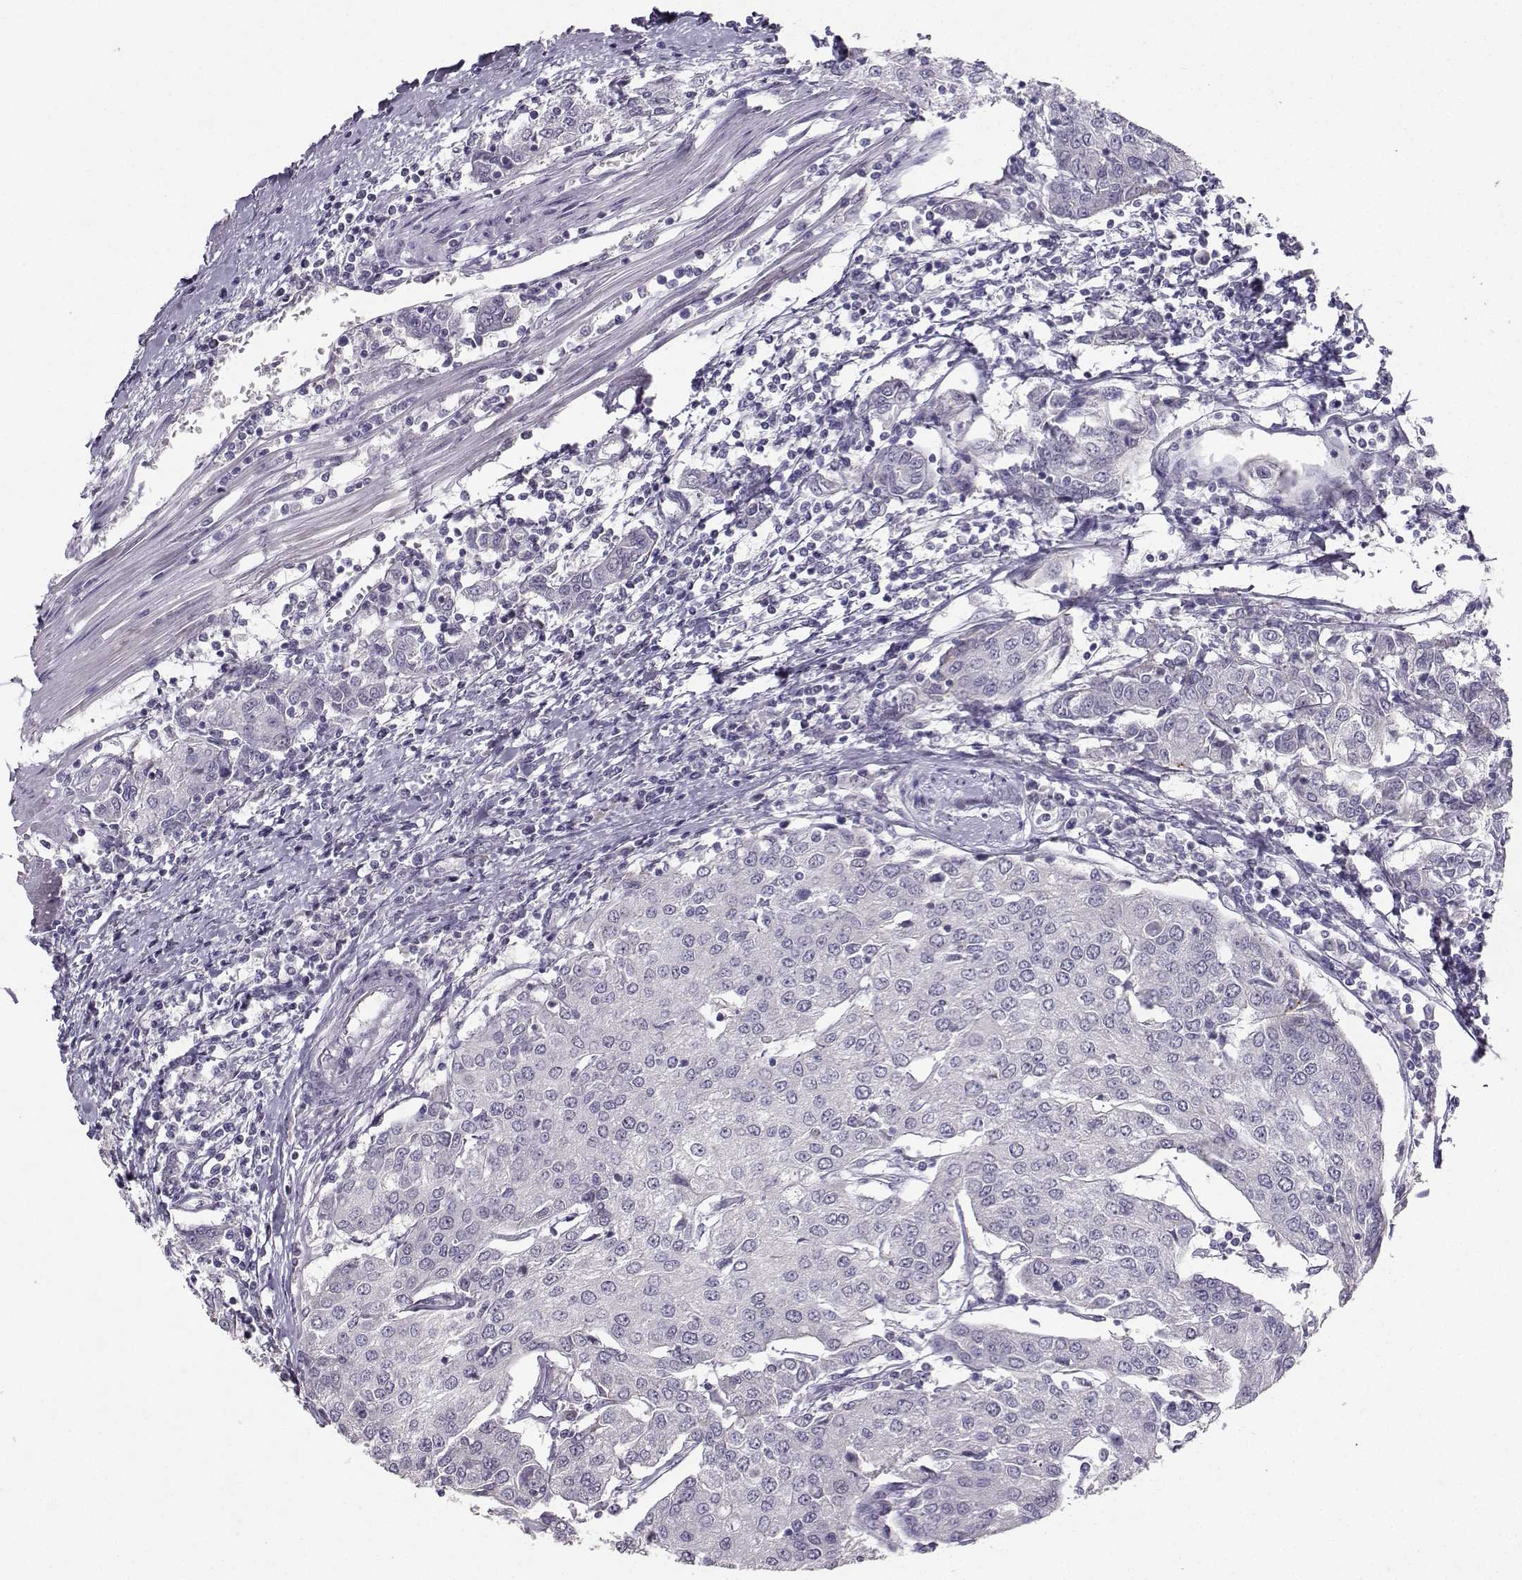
{"staining": {"intensity": "negative", "quantity": "none", "location": "none"}, "tissue": "urothelial cancer", "cell_type": "Tumor cells", "image_type": "cancer", "snomed": [{"axis": "morphology", "description": "Urothelial carcinoma, High grade"}, {"axis": "topography", "description": "Urinary bladder"}], "caption": "This is an immunohistochemistry (IHC) photomicrograph of human high-grade urothelial carcinoma. There is no positivity in tumor cells.", "gene": "PKP2", "patient": {"sex": "female", "age": 85}}